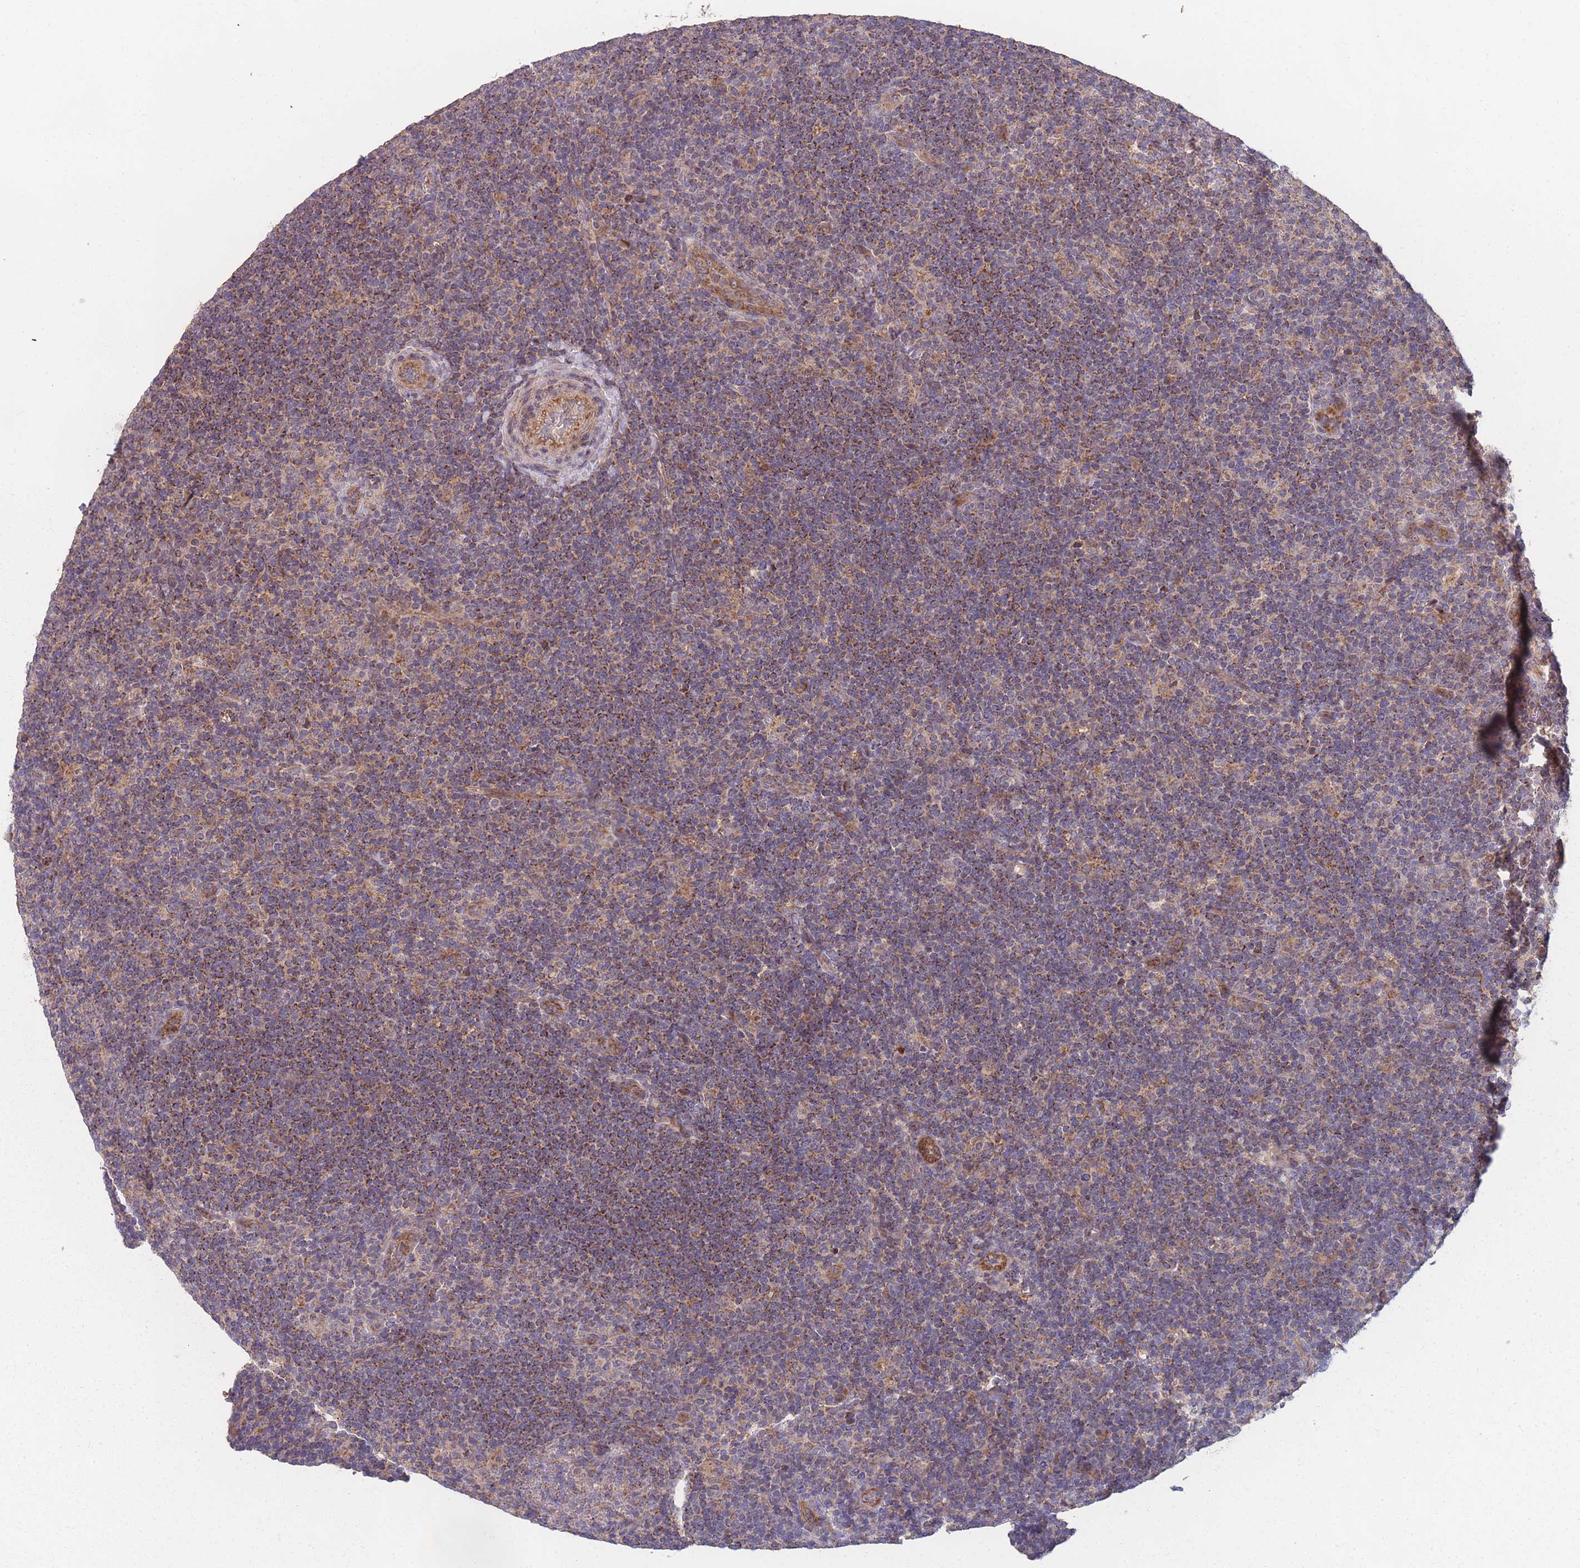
{"staining": {"intensity": "weak", "quantity": "<25%", "location": "cytoplasmic/membranous"}, "tissue": "lymphoma", "cell_type": "Tumor cells", "image_type": "cancer", "snomed": [{"axis": "morphology", "description": "Hodgkin's disease, NOS"}, {"axis": "topography", "description": "Lymph node"}], "caption": "This is an IHC image of human lymphoma. There is no staining in tumor cells.", "gene": "SLC35B4", "patient": {"sex": "female", "age": 57}}